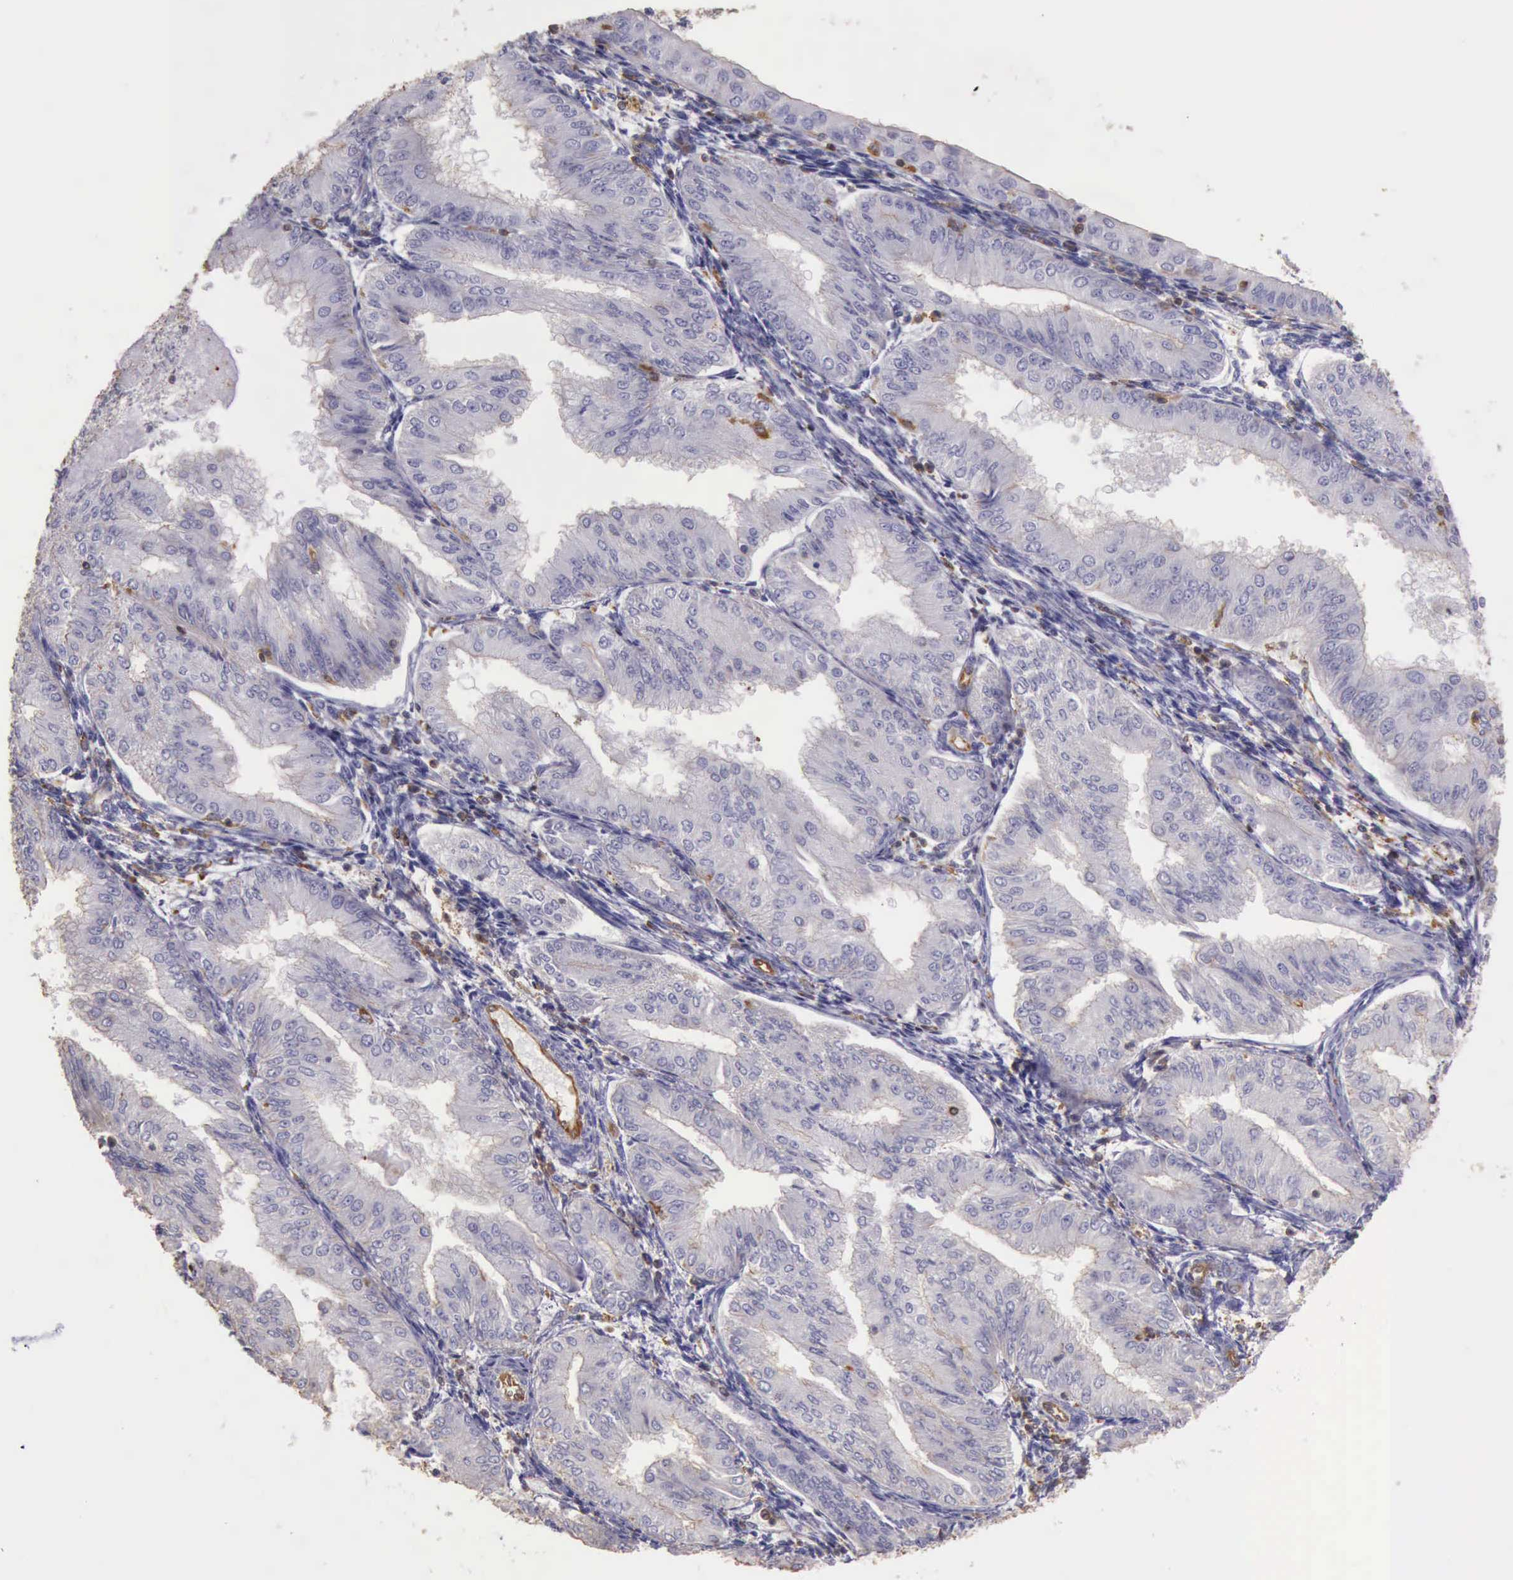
{"staining": {"intensity": "negative", "quantity": "none", "location": "none"}, "tissue": "endometrial cancer", "cell_type": "Tumor cells", "image_type": "cancer", "snomed": [{"axis": "morphology", "description": "Adenocarcinoma, NOS"}, {"axis": "topography", "description": "Endometrium"}], "caption": "Protein analysis of endometrial cancer (adenocarcinoma) demonstrates no significant staining in tumor cells.", "gene": "ARHGAP4", "patient": {"sex": "female", "age": 53}}